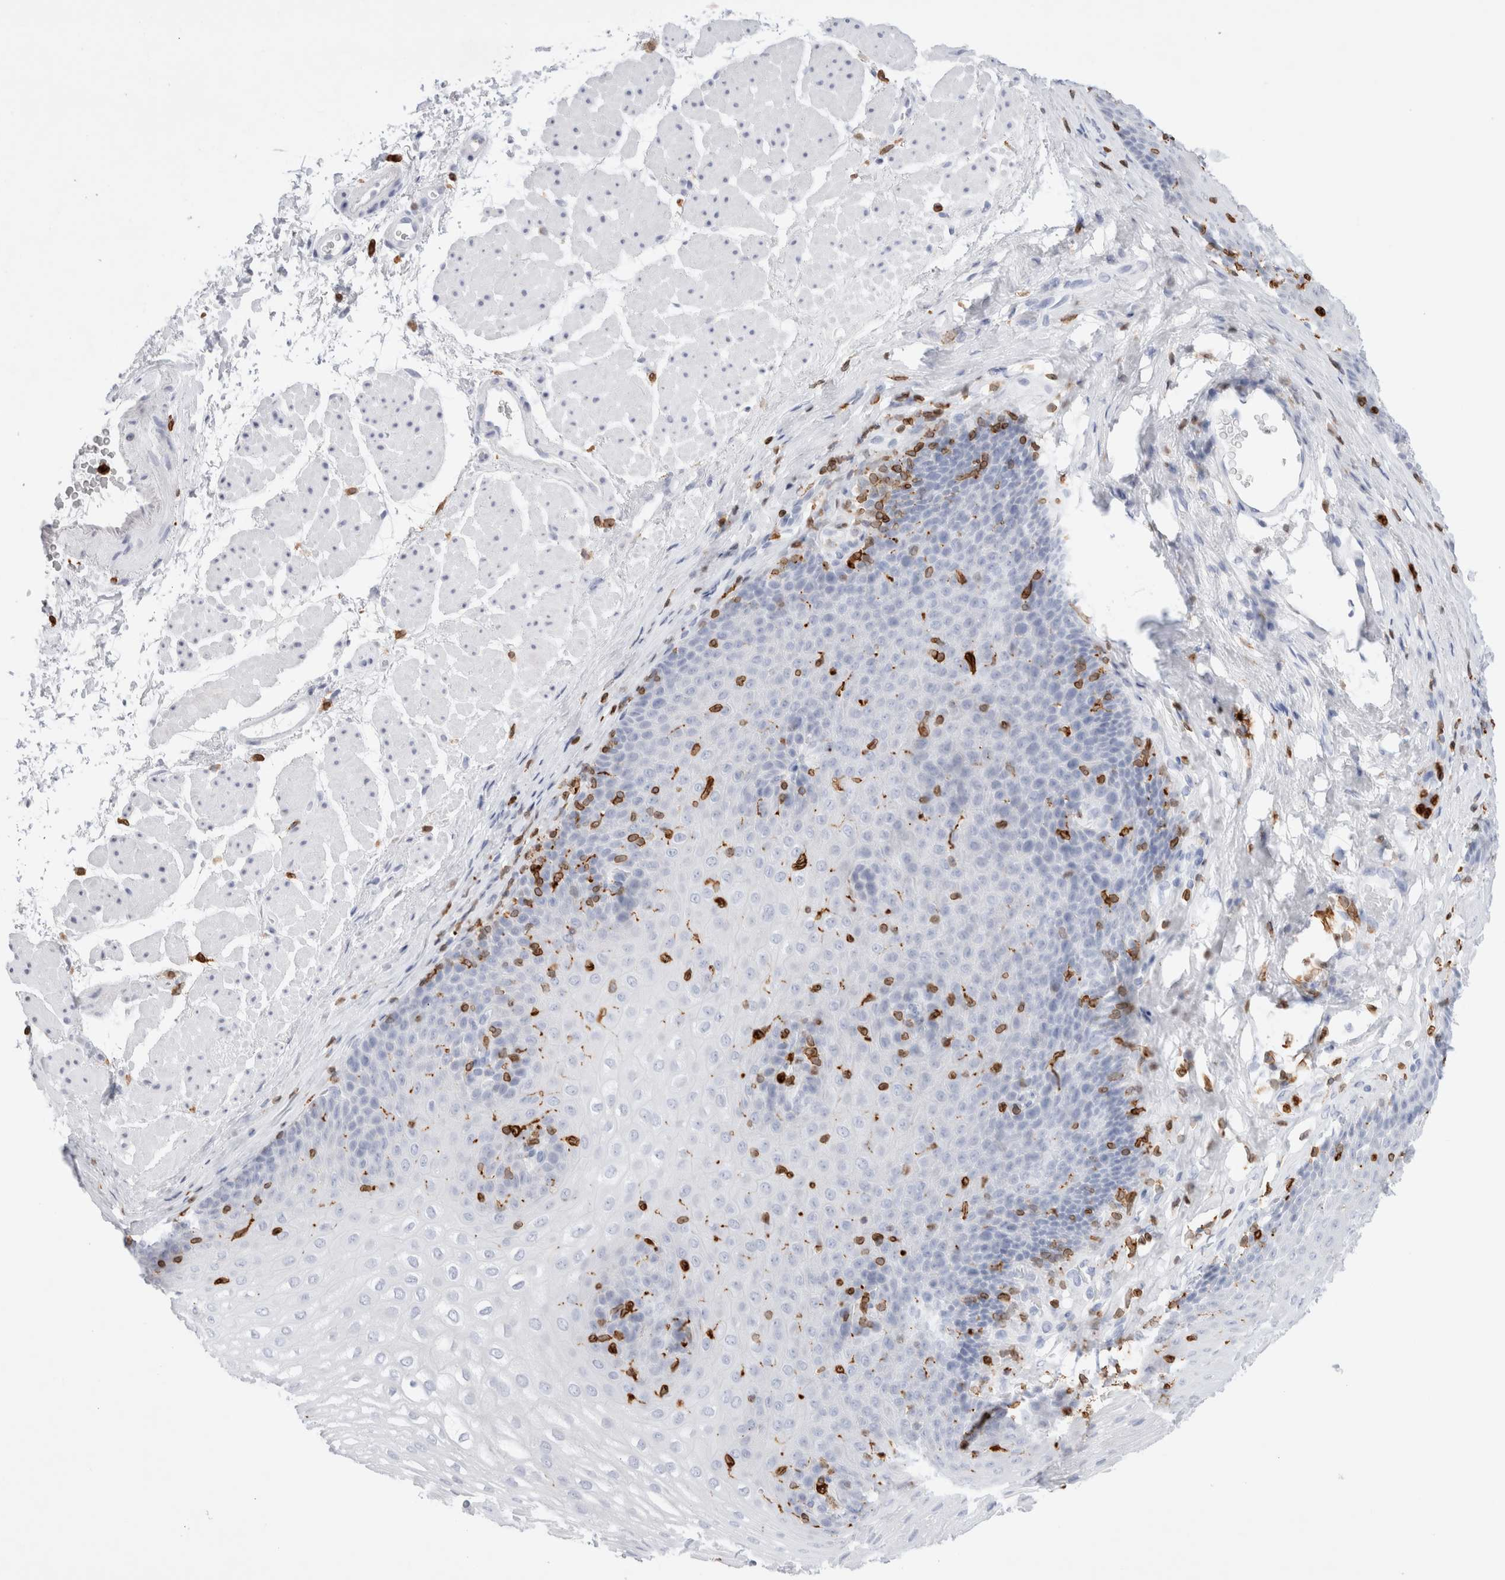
{"staining": {"intensity": "negative", "quantity": "none", "location": "none"}, "tissue": "esophagus", "cell_type": "Squamous epithelial cells", "image_type": "normal", "snomed": [{"axis": "morphology", "description": "Normal tissue, NOS"}, {"axis": "topography", "description": "Esophagus"}], "caption": "Immunohistochemistry micrograph of normal human esophagus stained for a protein (brown), which demonstrates no staining in squamous epithelial cells. The staining is performed using DAB (3,3'-diaminobenzidine) brown chromogen with nuclei counter-stained in using hematoxylin.", "gene": "ALOX5AP", "patient": {"sex": "female", "age": 66}}